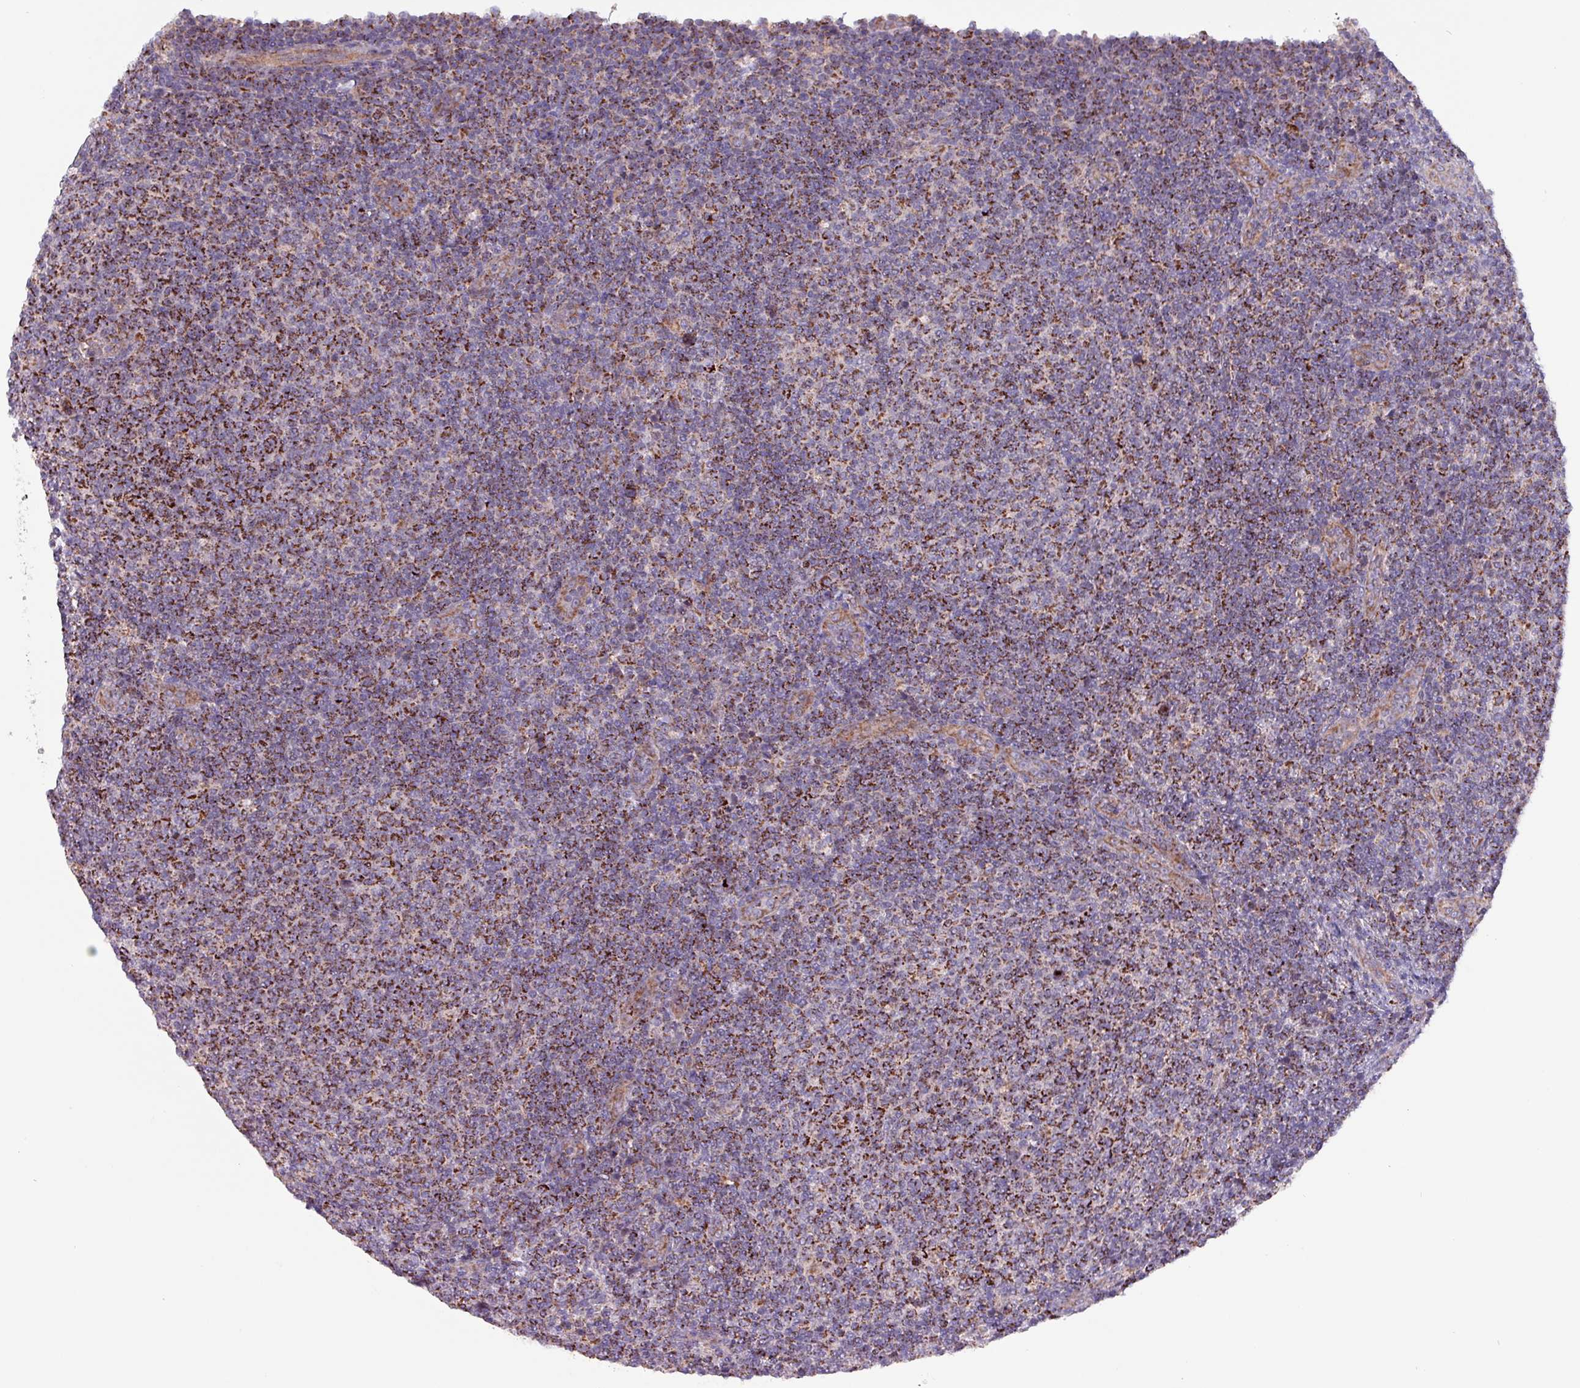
{"staining": {"intensity": "strong", "quantity": ">75%", "location": "cytoplasmic/membranous"}, "tissue": "lymphoma", "cell_type": "Tumor cells", "image_type": "cancer", "snomed": [{"axis": "morphology", "description": "Malignant lymphoma, non-Hodgkin's type, Low grade"}, {"axis": "topography", "description": "Lymph node"}], "caption": "Protein expression by IHC reveals strong cytoplasmic/membranous positivity in about >75% of tumor cells in lymphoma.", "gene": "ZNF322", "patient": {"sex": "male", "age": 66}}